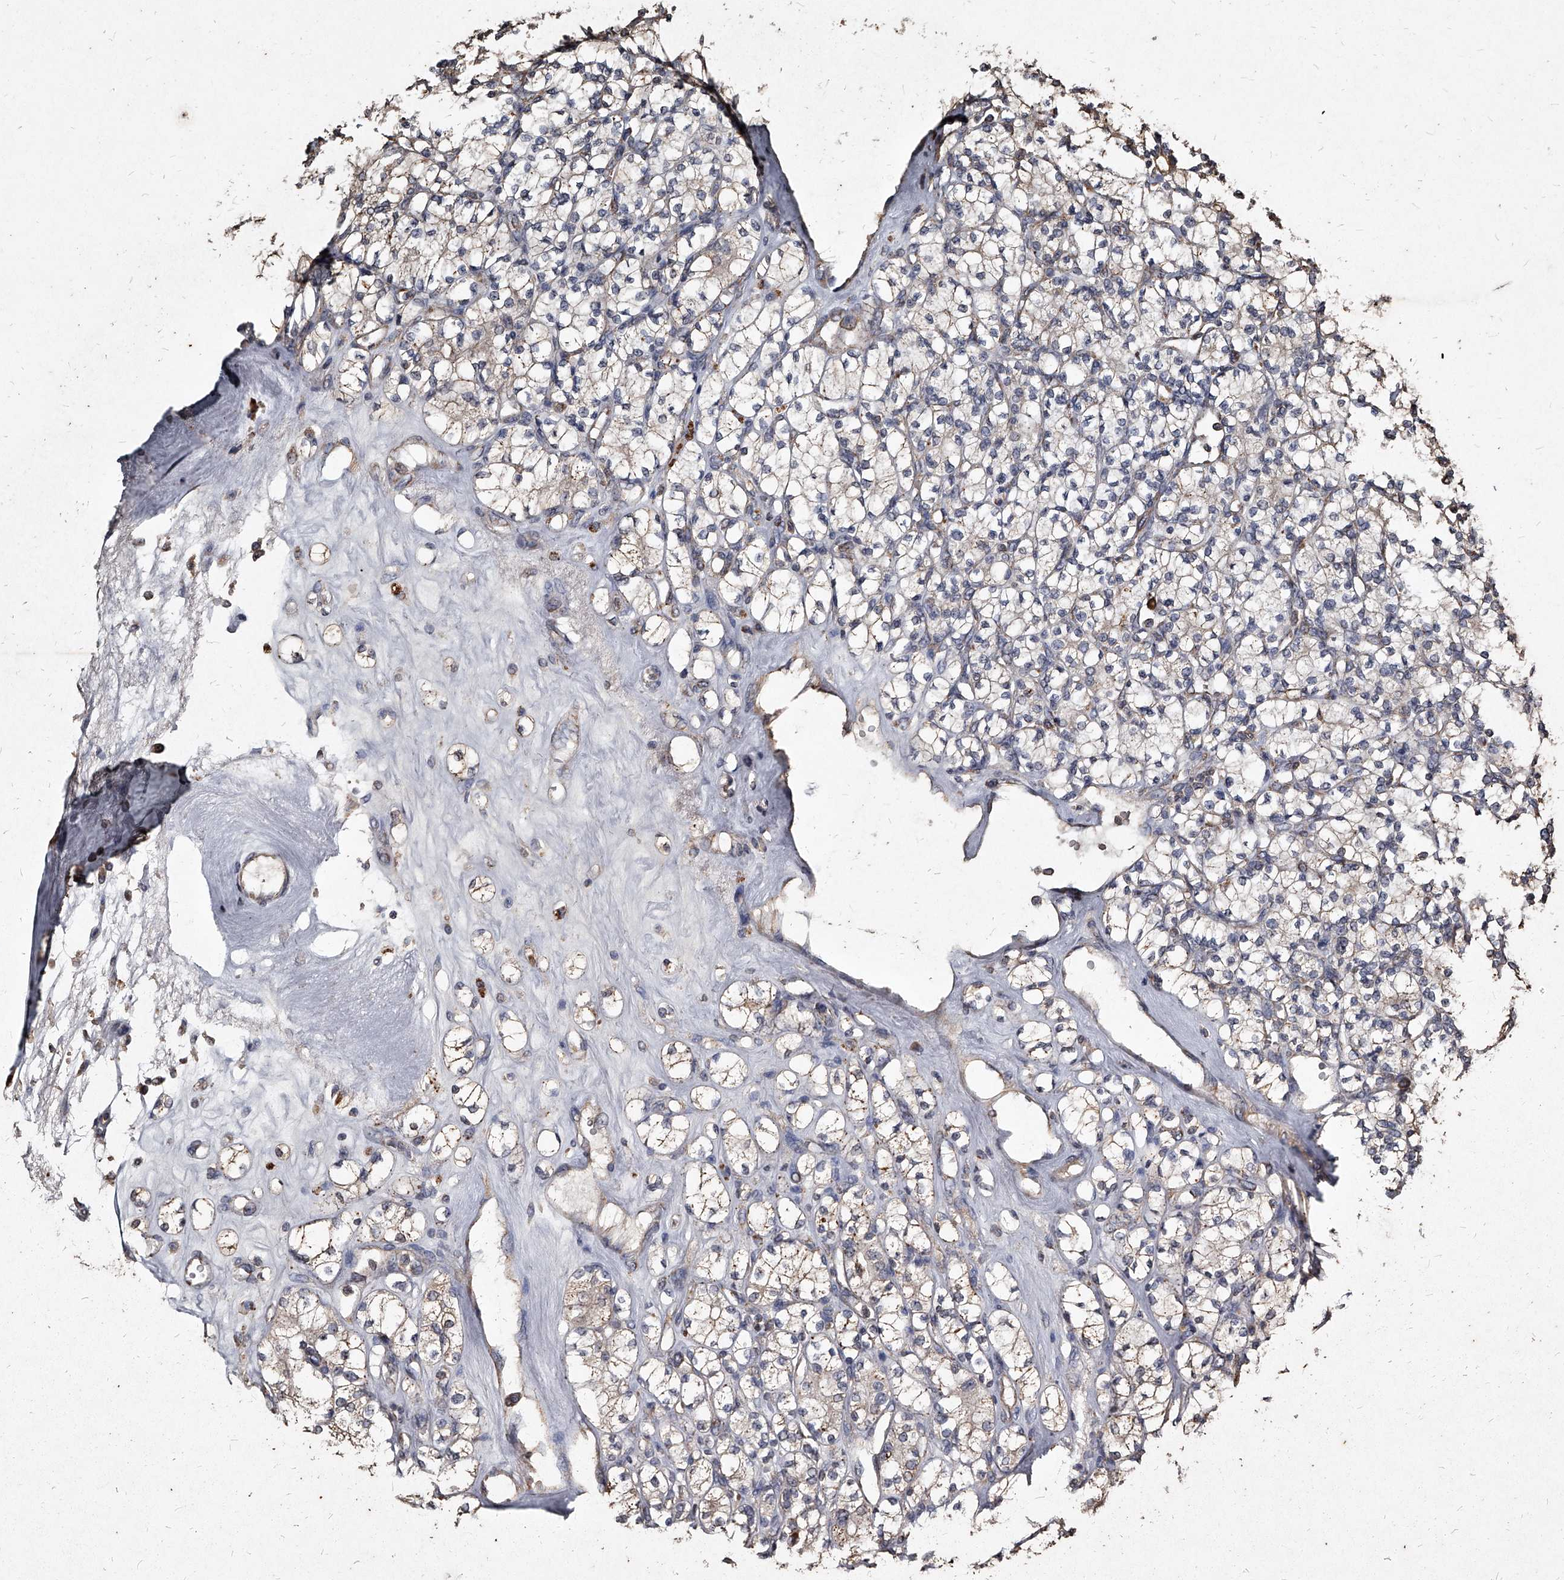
{"staining": {"intensity": "weak", "quantity": "<25%", "location": "cytoplasmic/membranous"}, "tissue": "renal cancer", "cell_type": "Tumor cells", "image_type": "cancer", "snomed": [{"axis": "morphology", "description": "Adenocarcinoma, NOS"}, {"axis": "topography", "description": "Kidney"}], "caption": "Renal cancer was stained to show a protein in brown. There is no significant expression in tumor cells.", "gene": "GPR183", "patient": {"sex": "male", "age": 77}}